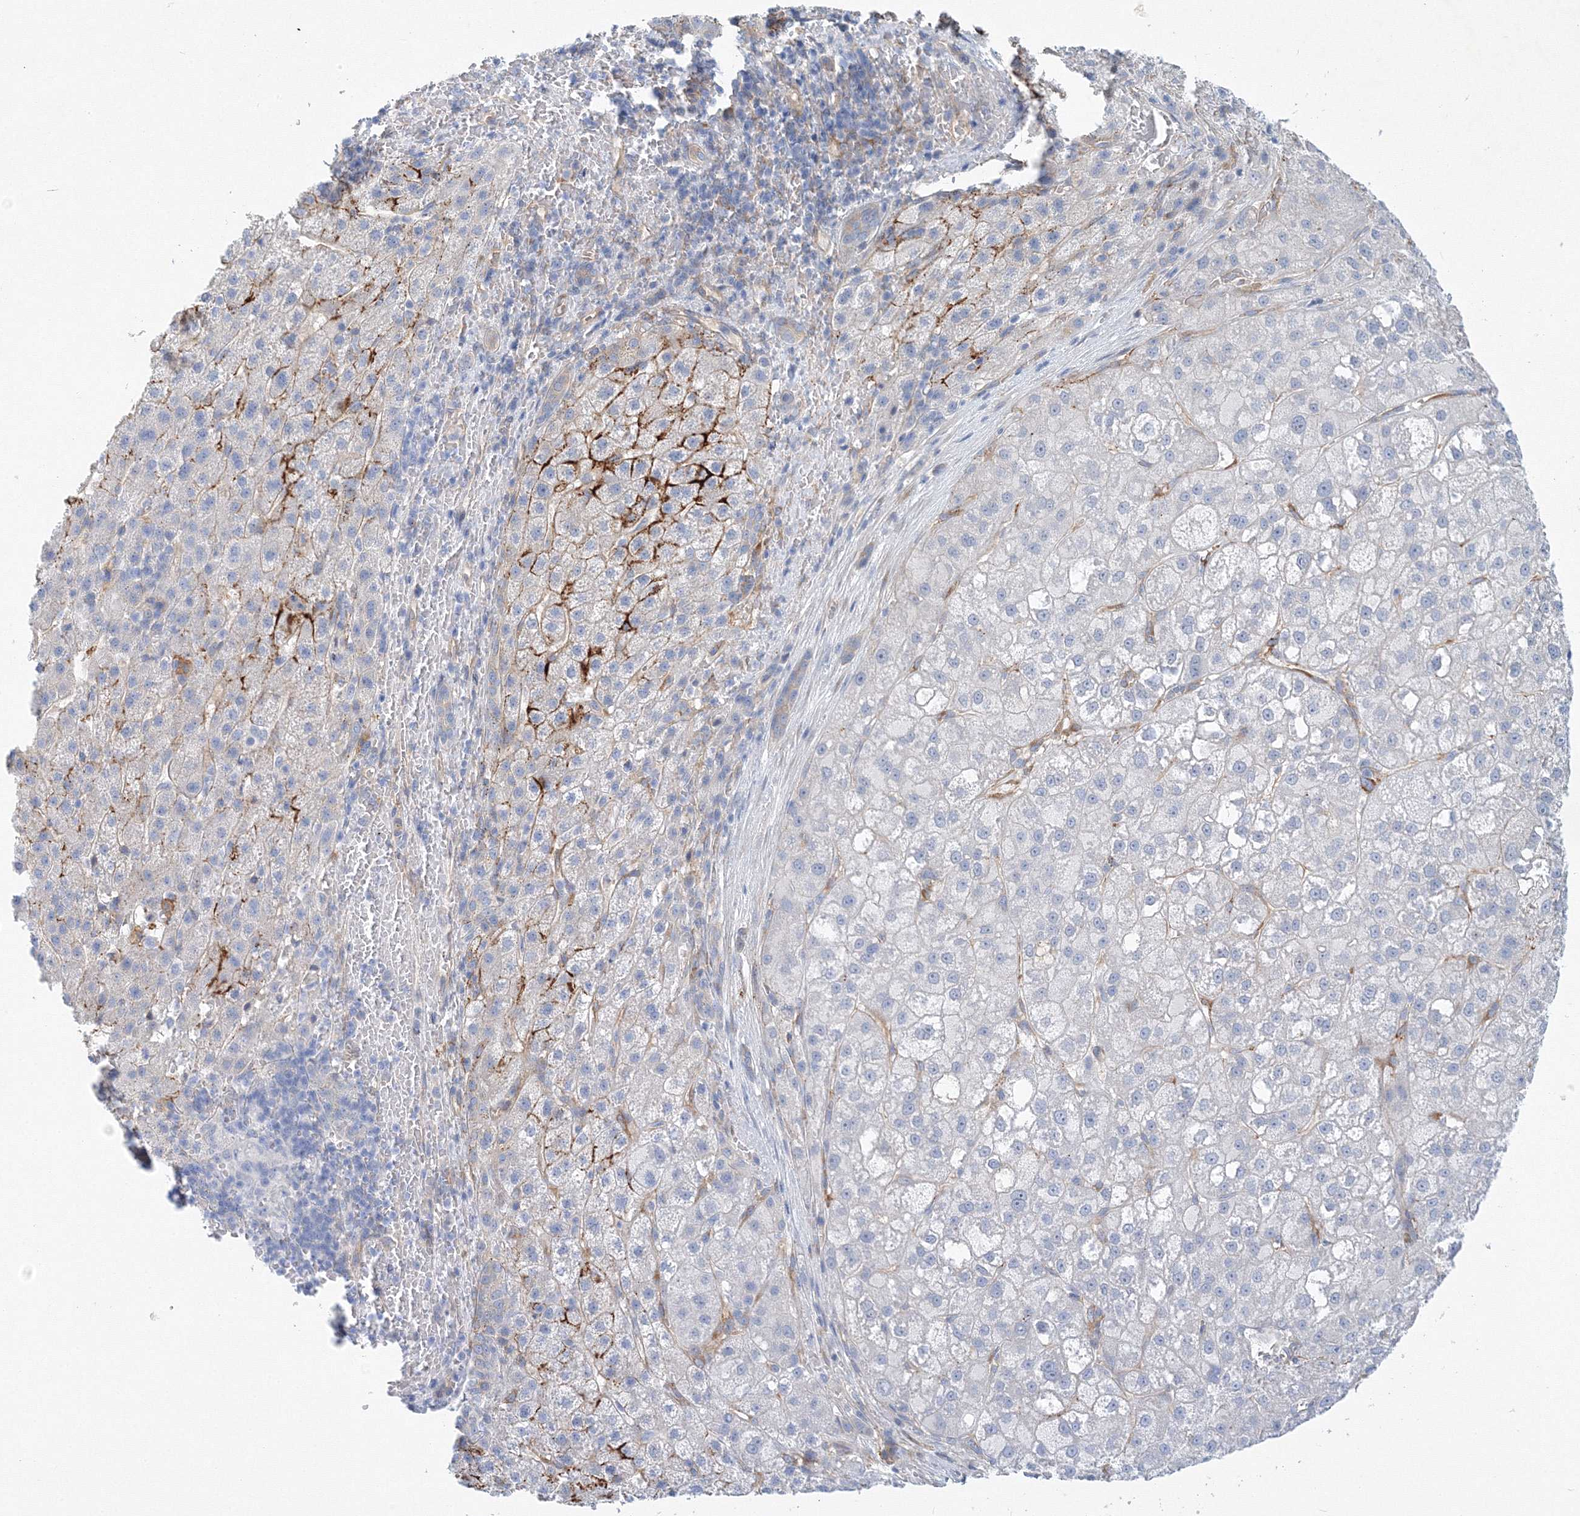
{"staining": {"intensity": "negative", "quantity": "none", "location": "none"}, "tissue": "liver cancer", "cell_type": "Tumor cells", "image_type": "cancer", "snomed": [{"axis": "morphology", "description": "Carcinoma, Hepatocellular, NOS"}, {"axis": "topography", "description": "Liver"}], "caption": "A high-resolution micrograph shows immunohistochemistry (IHC) staining of liver cancer (hepatocellular carcinoma), which demonstrates no significant expression in tumor cells. (DAB (3,3'-diaminobenzidine) IHC with hematoxylin counter stain).", "gene": "TANC1", "patient": {"sex": "male", "age": 57}}